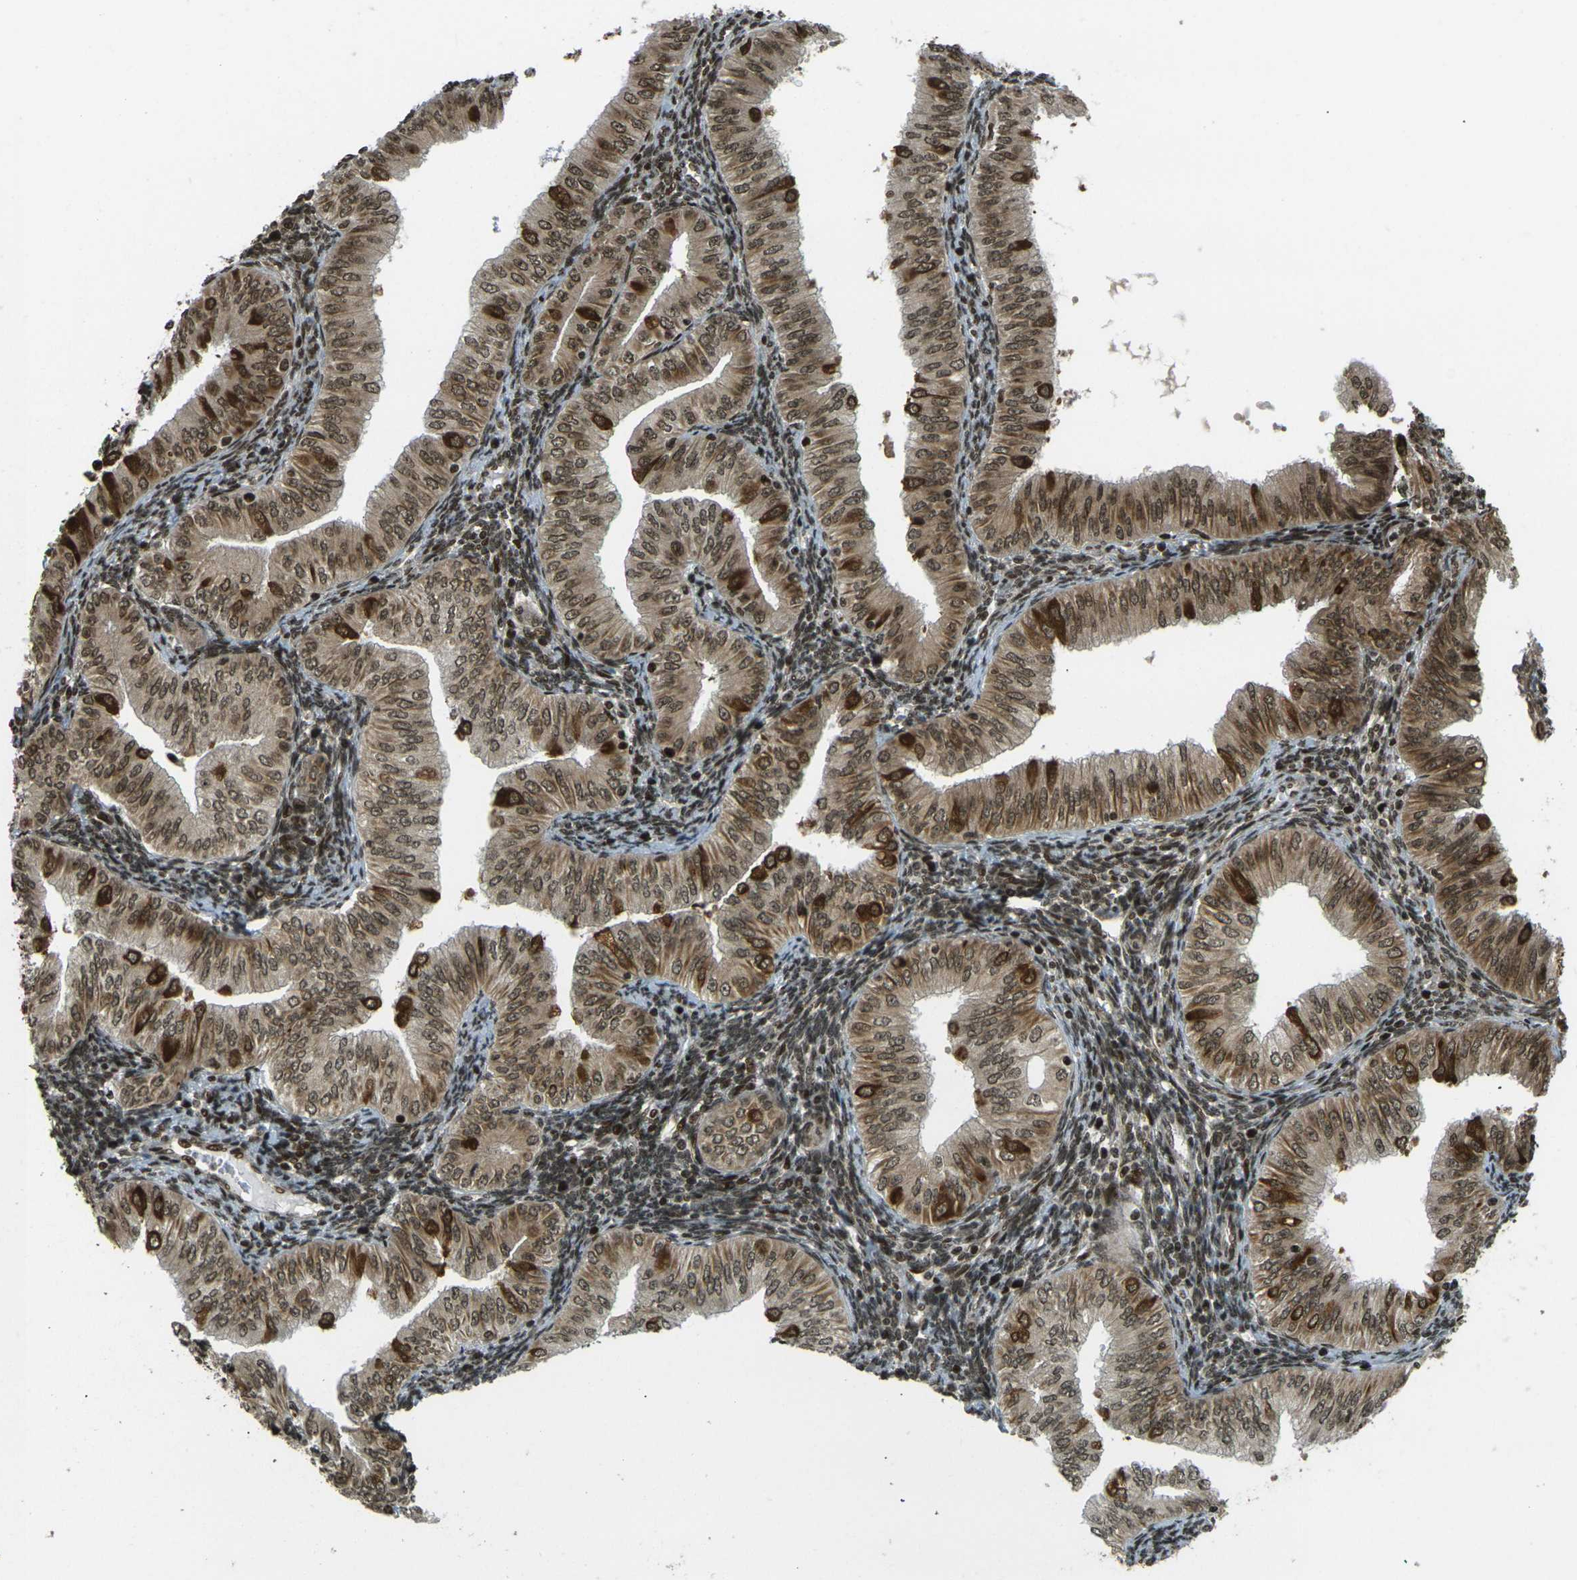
{"staining": {"intensity": "moderate", "quantity": ">75%", "location": "cytoplasmic/membranous,nuclear"}, "tissue": "endometrial cancer", "cell_type": "Tumor cells", "image_type": "cancer", "snomed": [{"axis": "morphology", "description": "Normal tissue, NOS"}, {"axis": "morphology", "description": "Adenocarcinoma, NOS"}, {"axis": "topography", "description": "Endometrium"}], "caption": "The photomicrograph reveals a brown stain indicating the presence of a protein in the cytoplasmic/membranous and nuclear of tumor cells in adenocarcinoma (endometrial).", "gene": "RUVBL2", "patient": {"sex": "female", "age": 53}}